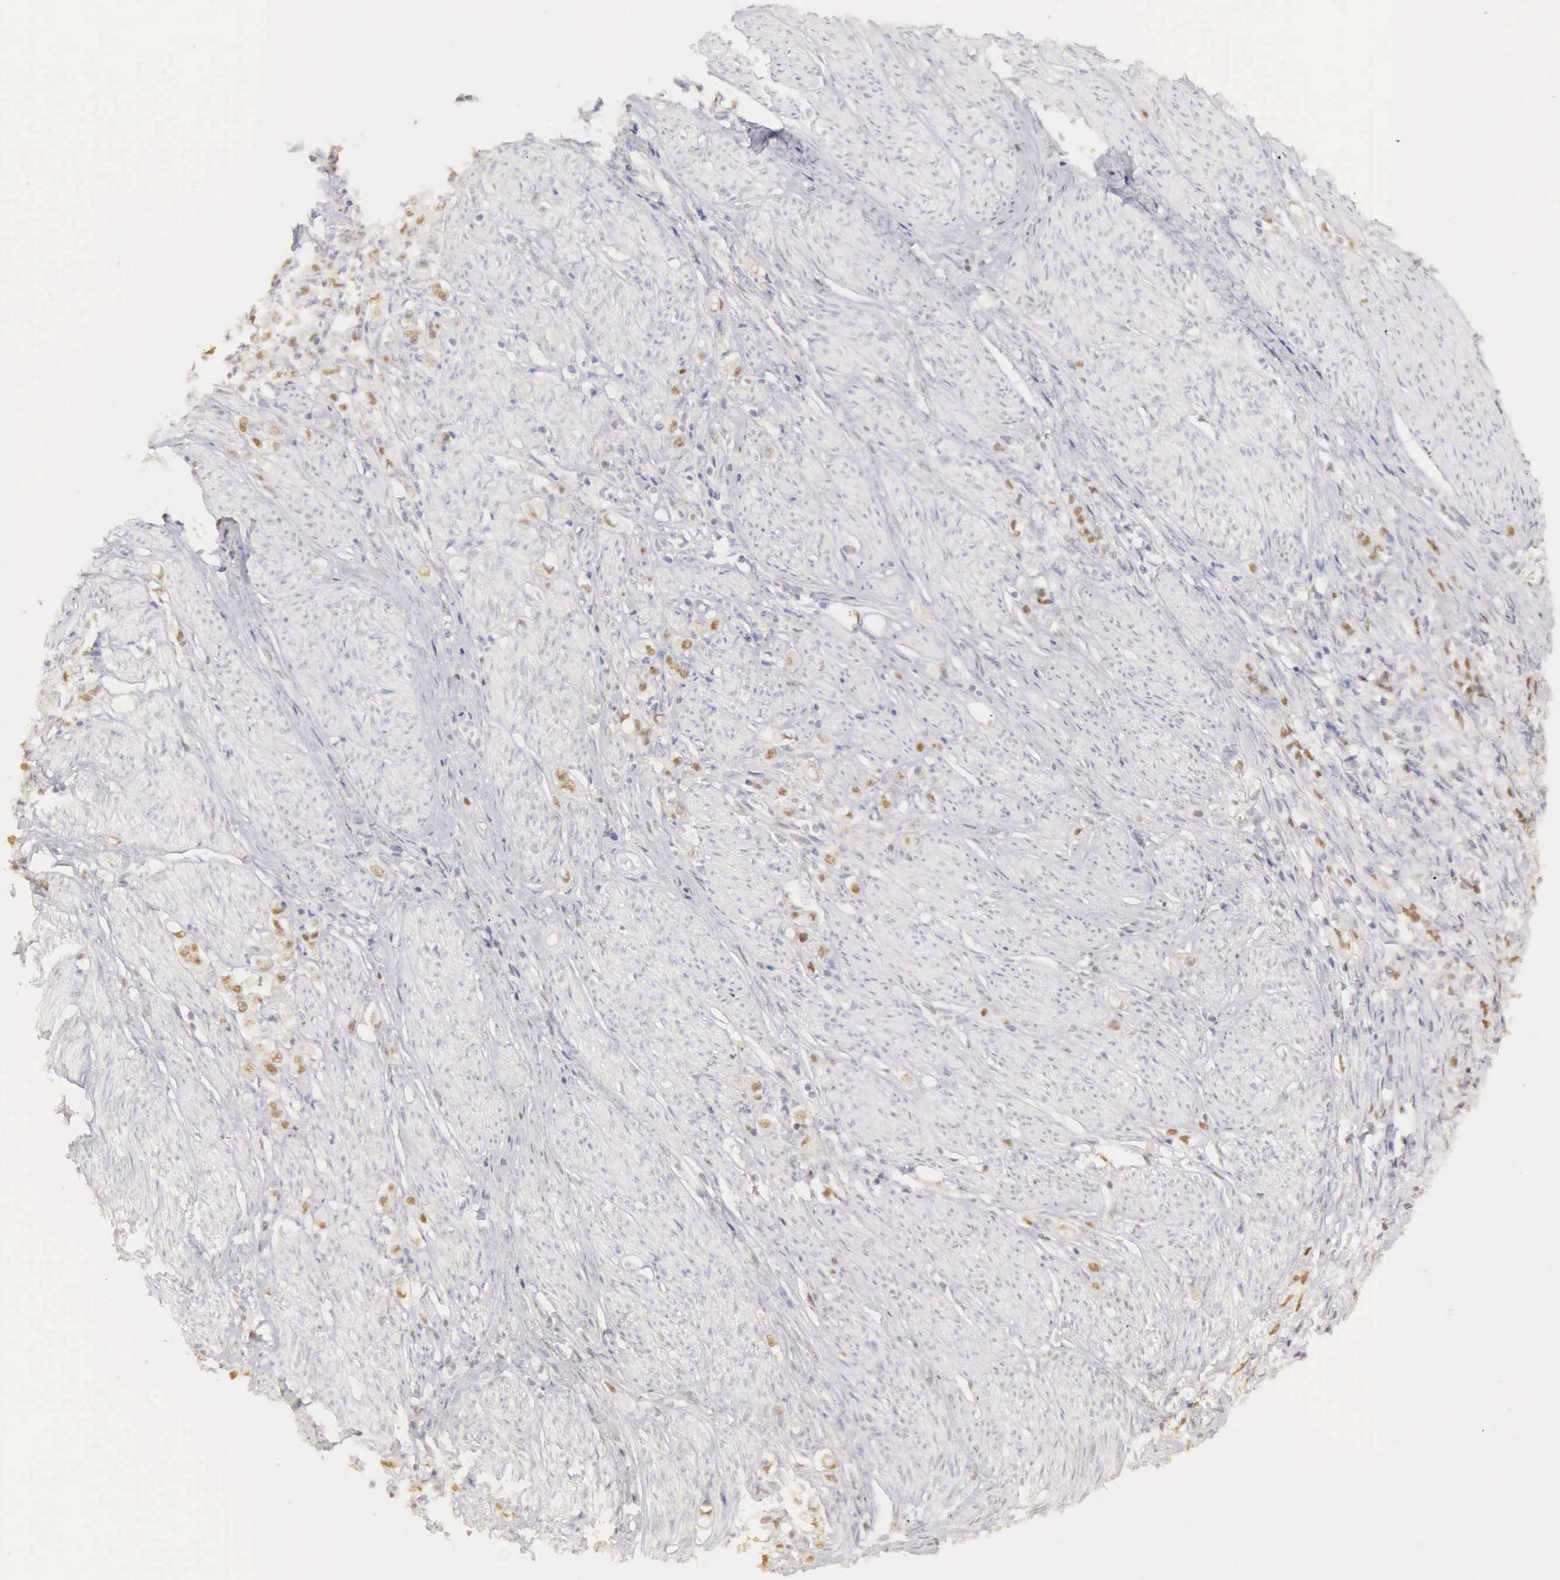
{"staining": {"intensity": "weak", "quantity": "25%-75%", "location": "nuclear"}, "tissue": "stomach cancer", "cell_type": "Tumor cells", "image_type": "cancer", "snomed": [{"axis": "morphology", "description": "Adenocarcinoma, NOS"}, {"axis": "topography", "description": "Stomach"}], "caption": "A low amount of weak nuclear positivity is appreciated in about 25%-75% of tumor cells in stomach cancer tissue.", "gene": "UBA1", "patient": {"sex": "male", "age": 72}}